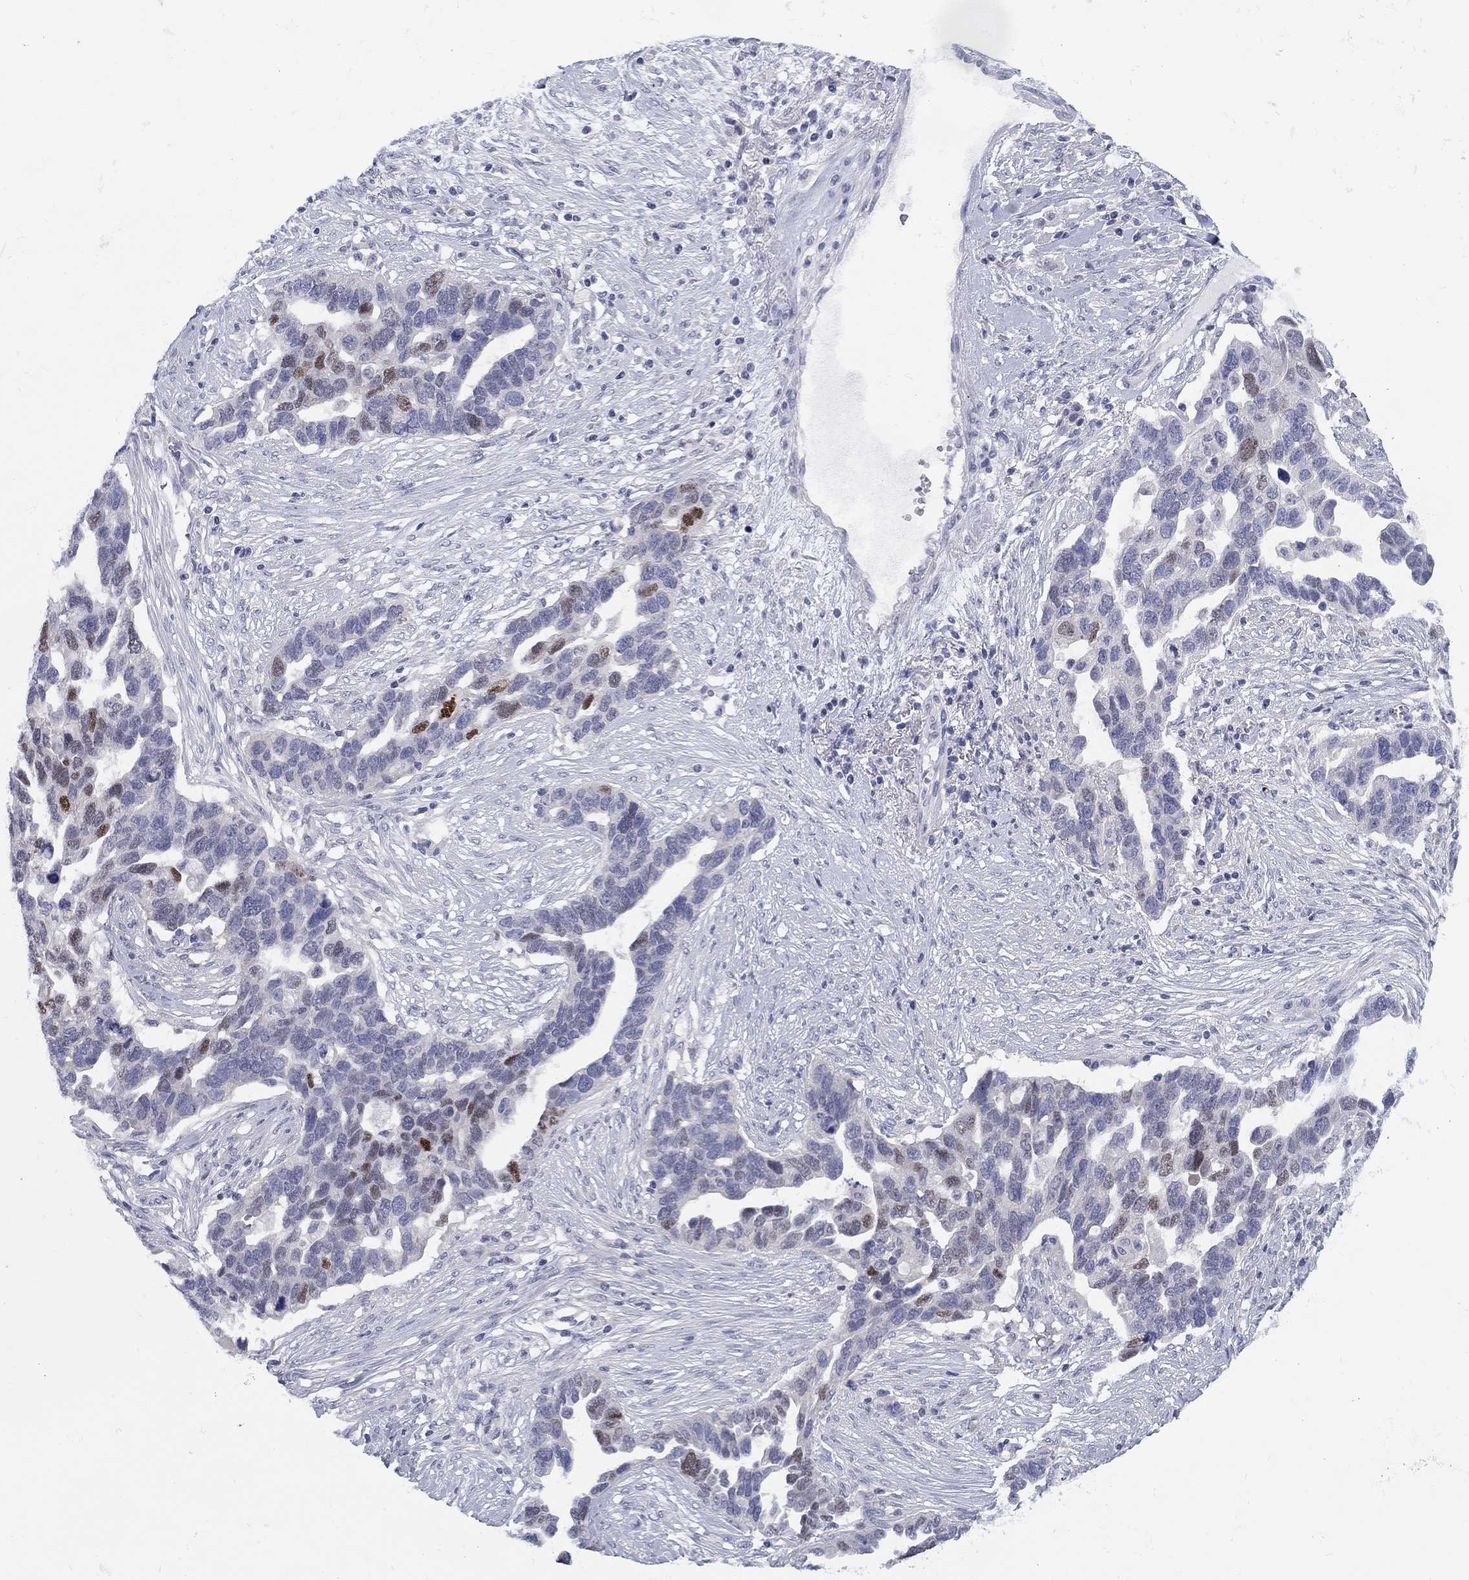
{"staining": {"intensity": "strong", "quantity": "<25%", "location": "nuclear"}, "tissue": "ovarian cancer", "cell_type": "Tumor cells", "image_type": "cancer", "snomed": [{"axis": "morphology", "description": "Cystadenocarcinoma, serous, NOS"}, {"axis": "topography", "description": "Ovary"}], "caption": "Serous cystadenocarcinoma (ovarian) tissue displays strong nuclear positivity in approximately <25% of tumor cells (Stains: DAB in brown, nuclei in blue, Microscopy: brightfield microscopy at high magnification).", "gene": "CACNA1A", "patient": {"sex": "female", "age": 54}}